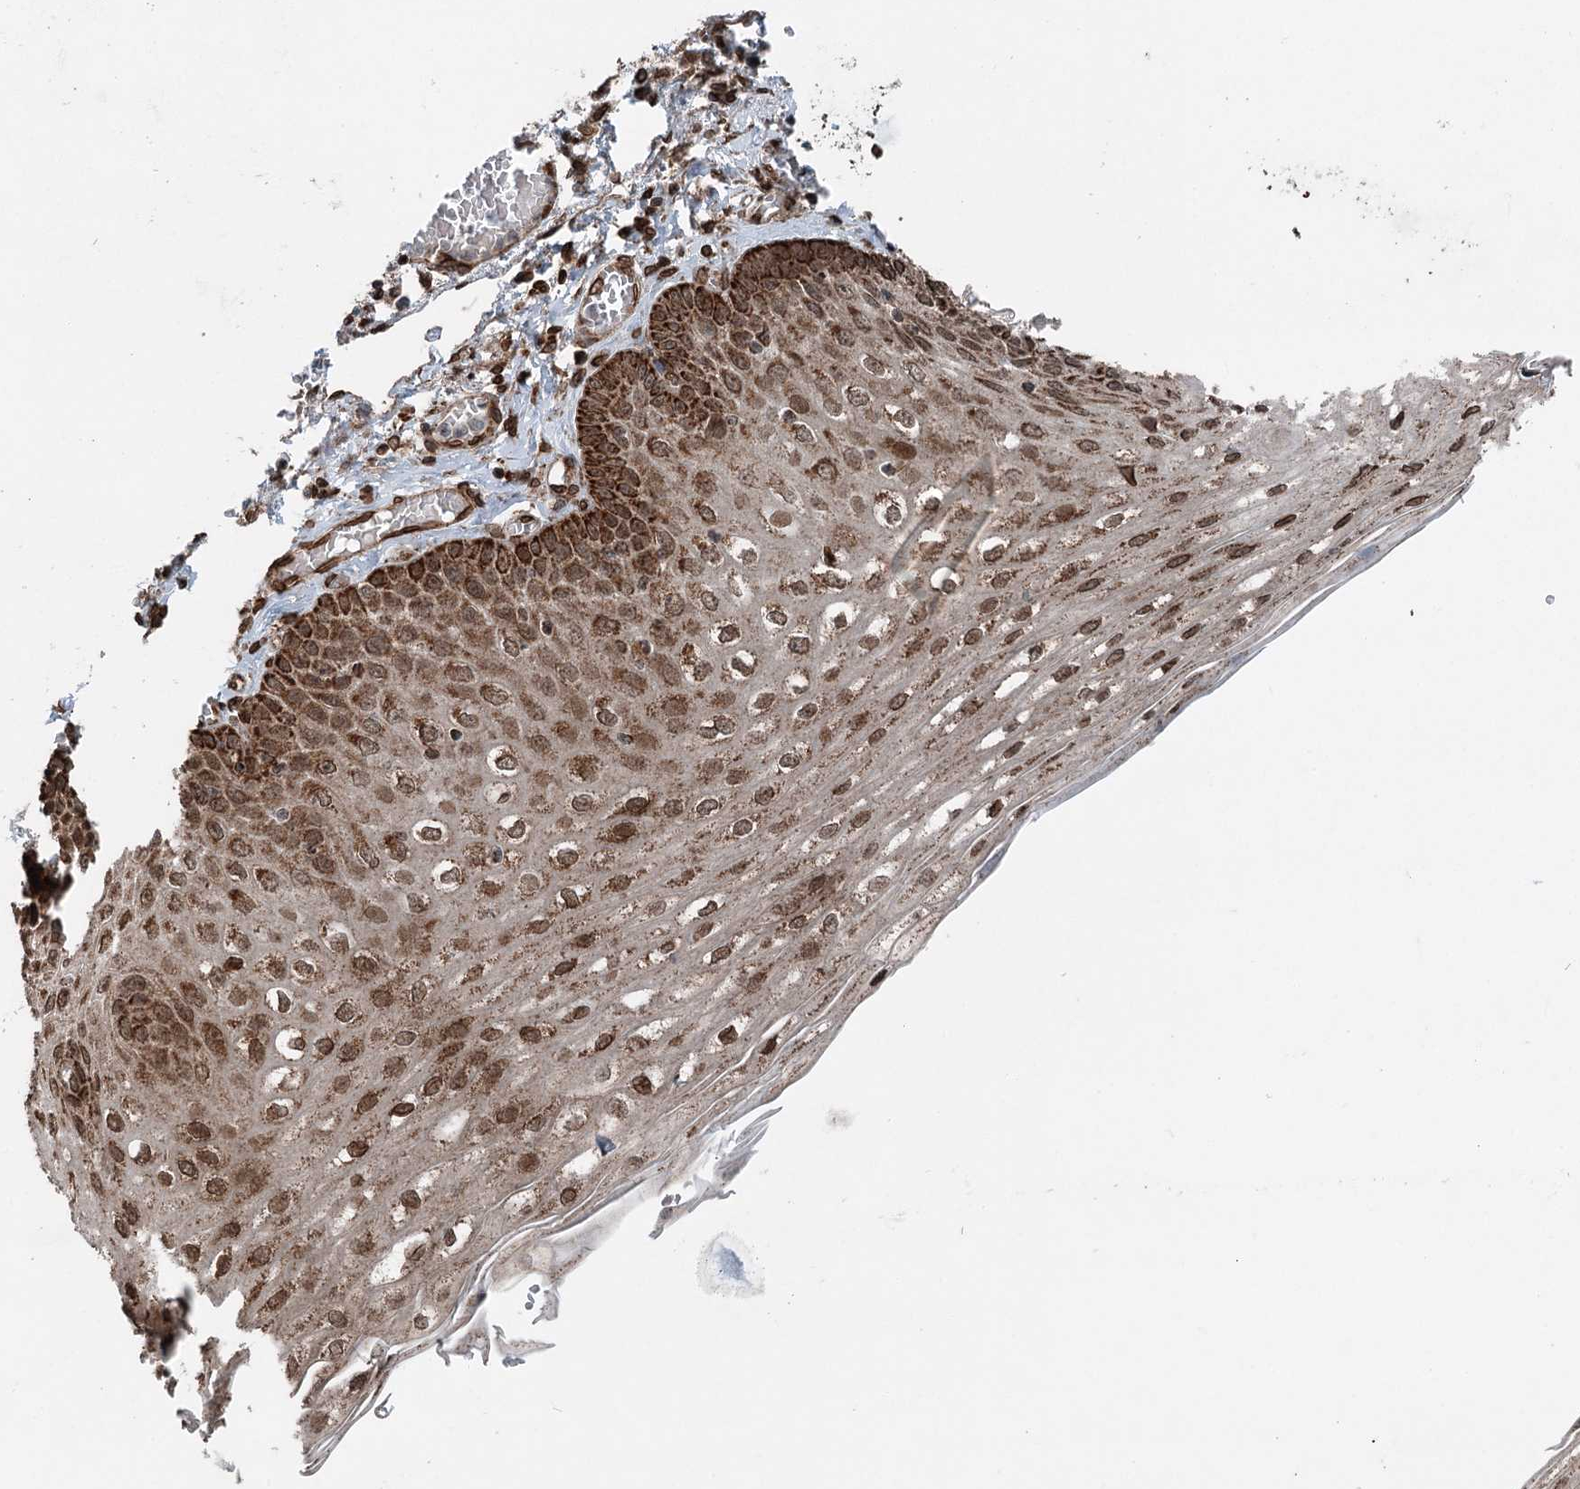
{"staining": {"intensity": "strong", "quantity": ">75%", "location": "cytoplasmic/membranous"}, "tissue": "esophagus", "cell_type": "Squamous epithelial cells", "image_type": "normal", "snomed": [{"axis": "morphology", "description": "Normal tissue, NOS"}, {"axis": "topography", "description": "Esophagus"}], "caption": "Esophagus stained for a protein (brown) demonstrates strong cytoplasmic/membranous positive positivity in approximately >75% of squamous epithelial cells.", "gene": "BCKDHA", "patient": {"sex": "male", "age": 81}}